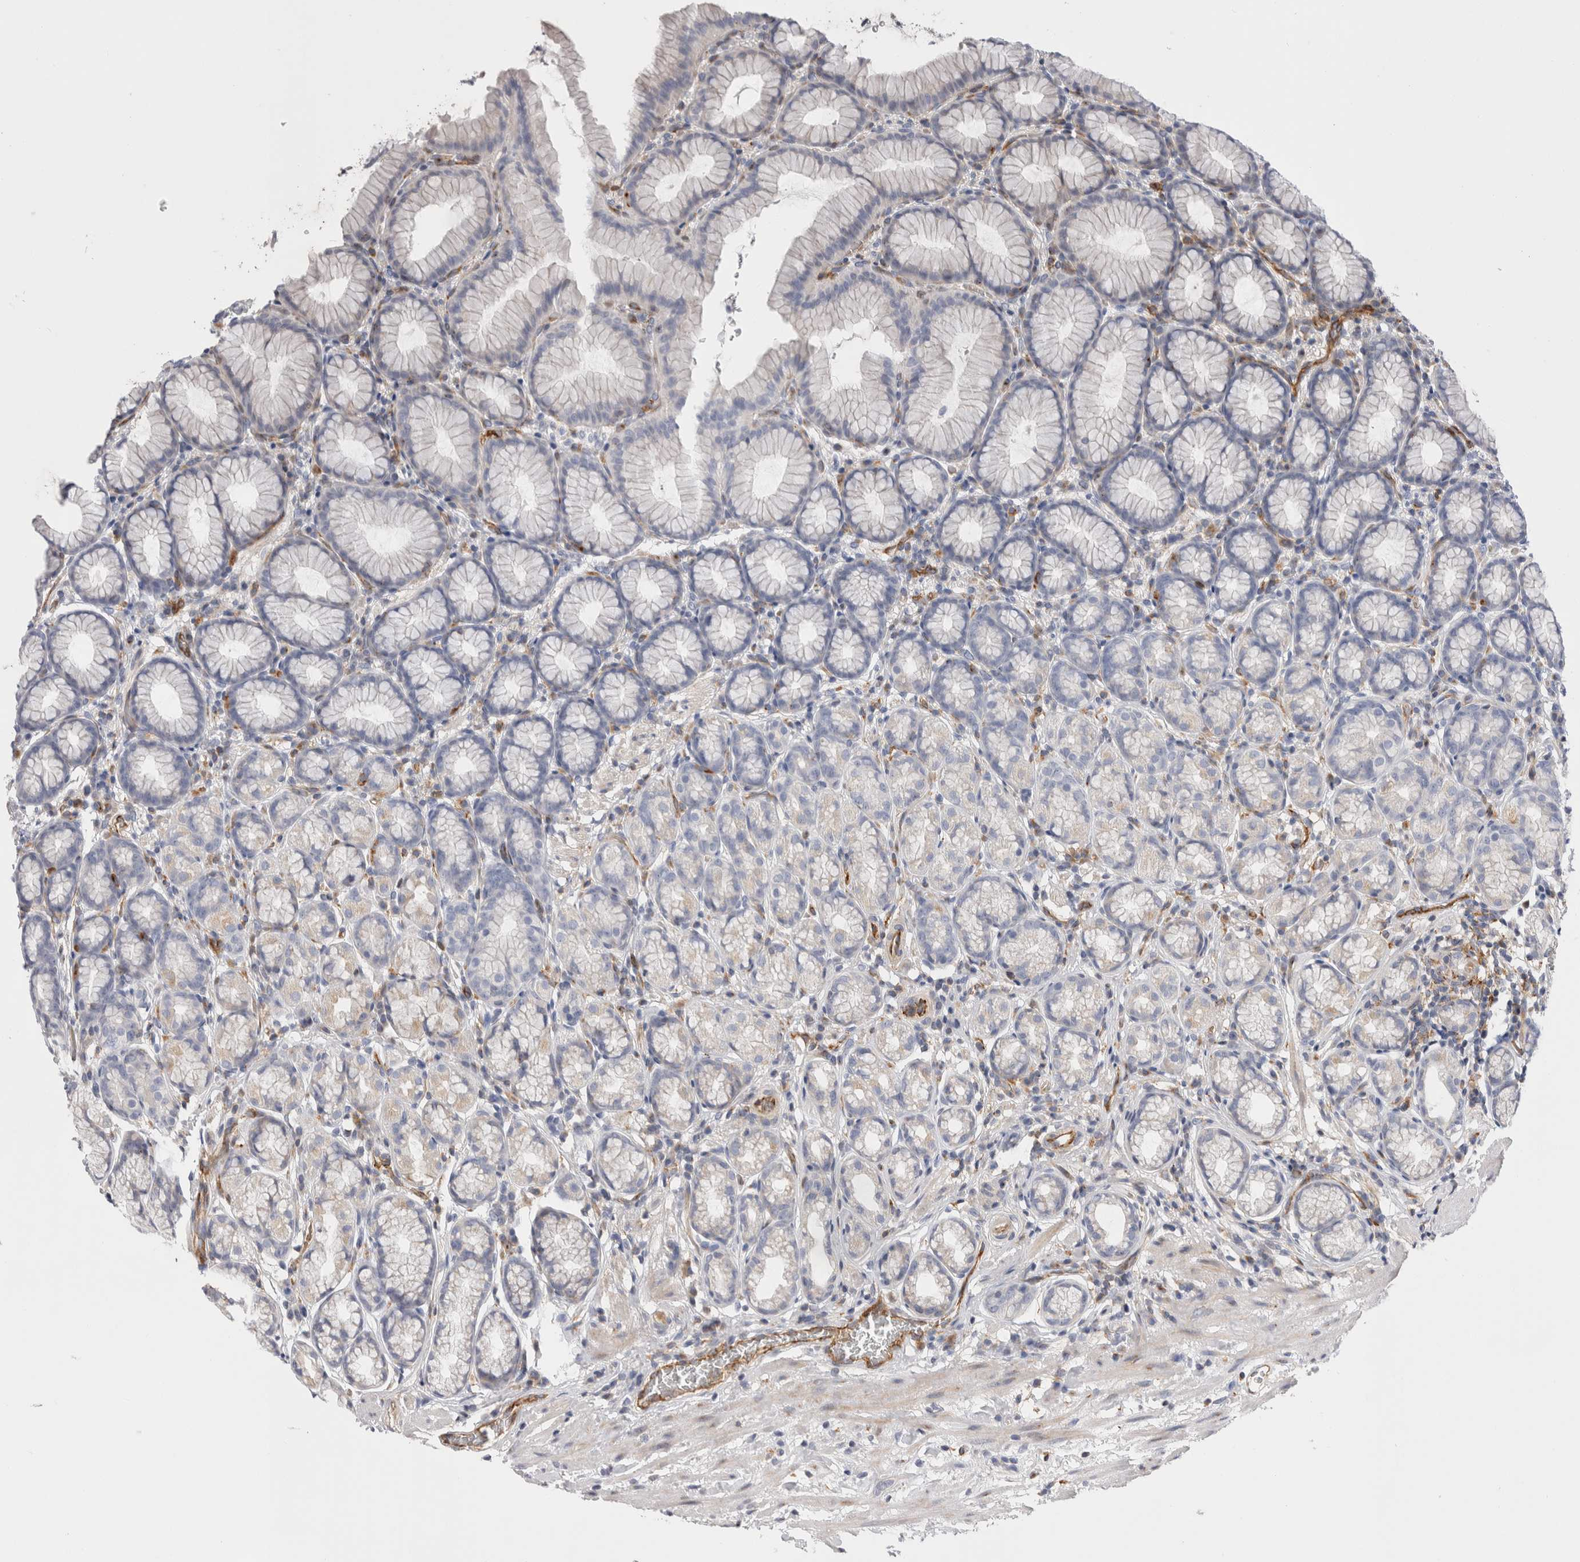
{"staining": {"intensity": "negative", "quantity": "none", "location": "none"}, "tissue": "stomach", "cell_type": "Glandular cells", "image_type": "normal", "snomed": [{"axis": "morphology", "description": "Normal tissue, NOS"}, {"axis": "topography", "description": "Stomach"}], "caption": "Protein analysis of unremarkable stomach displays no significant staining in glandular cells. (Brightfield microscopy of DAB (3,3'-diaminobenzidine) IHC at high magnification).", "gene": "BNIP2", "patient": {"sex": "male", "age": 42}}